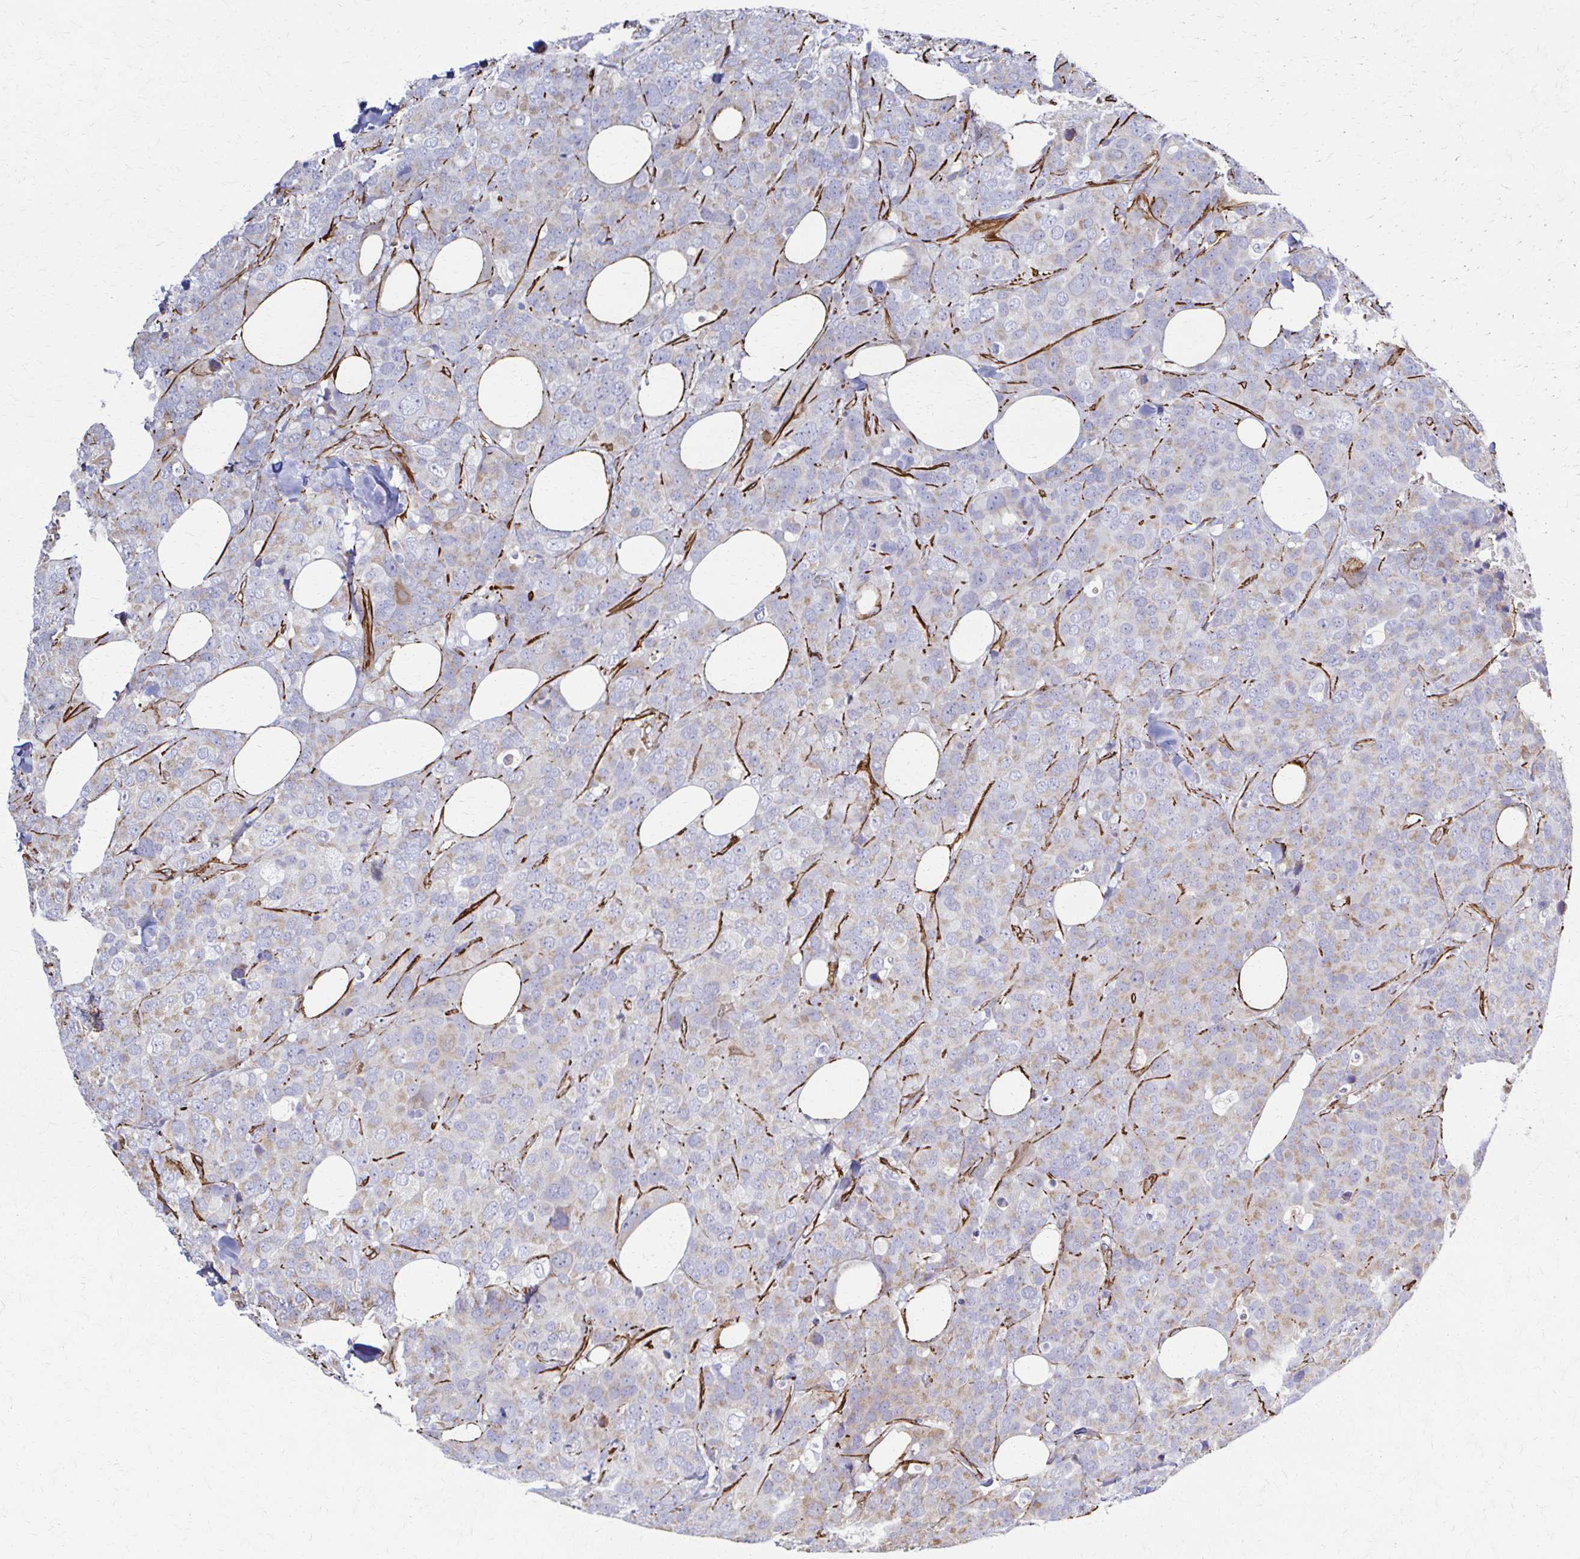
{"staining": {"intensity": "weak", "quantity": "<25%", "location": "cytoplasmic/membranous"}, "tissue": "breast cancer", "cell_type": "Tumor cells", "image_type": "cancer", "snomed": [{"axis": "morphology", "description": "Lobular carcinoma"}, {"axis": "topography", "description": "Breast"}], "caption": "The histopathology image displays no staining of tumor cells in breast lobular carcinoma.", "gene": "TIMMDC1", "patient": {"sex": "female", "age": 59}}